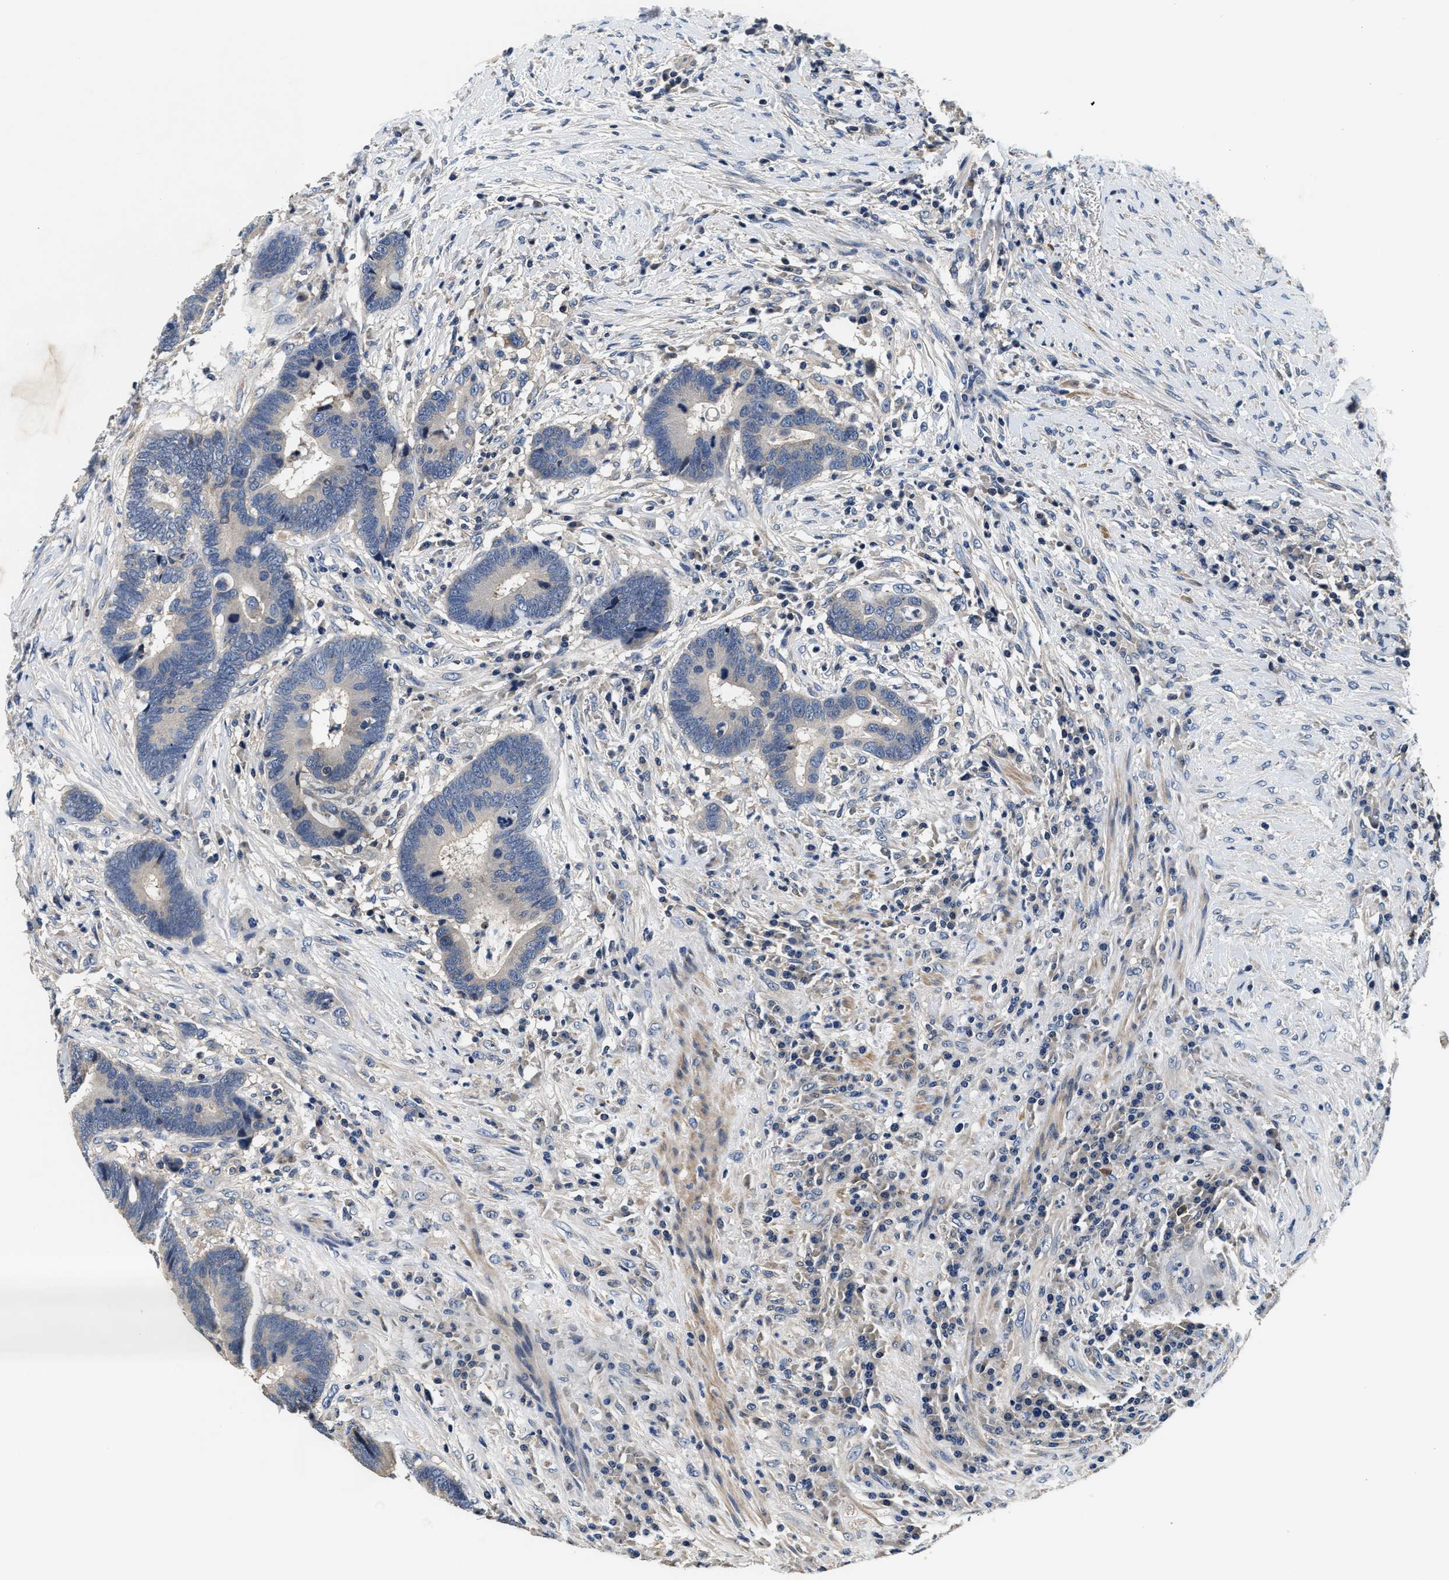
{"staining": {"intensity": "weak", "quantity": "<25%", "location": "cytoplasmic/membranous"}, "tissue": "colorectal cancer", "cell_type": "Tumor cells", "image_type": "cancer", "snomed": [{"axis": "morphology", "description": "Adenocarcinoma, NOS"}, {"axis": "topography", "description": "Rectum"}], "caption": "Tumor cells are negative for protein expression in human colorectal adenocarcinoma.", "gene": "ANKIB1", "patient": {"sex": "female", "age": 89}}